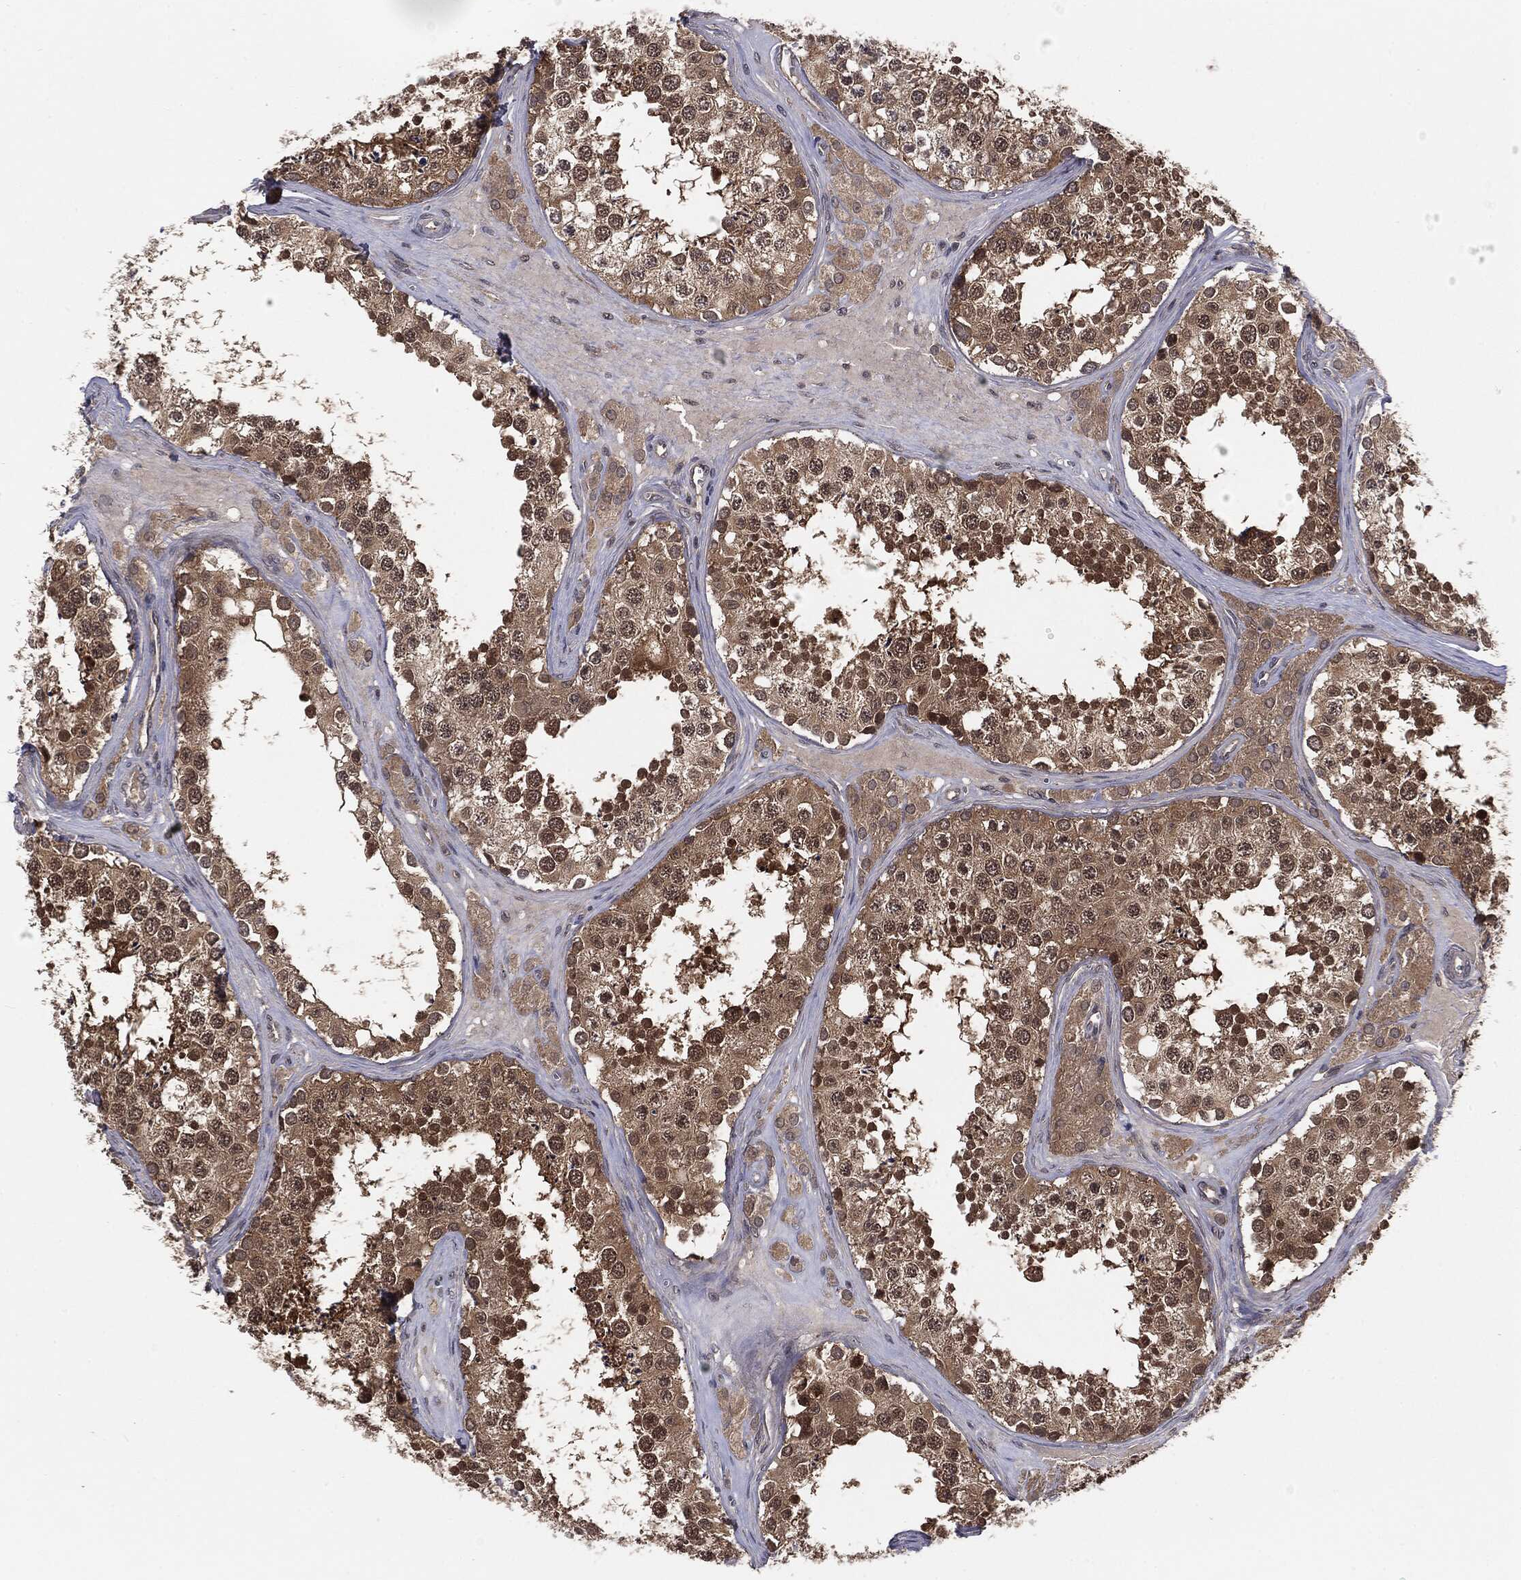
{"staining": {"intensity": "strong", "quantity": "25%-75%", "location": "cytoplasmic/membranous,nuclear"}, "tissue": "testis", "cell_type": "Cells in seminiferous ducts", "image_type": "normal", "snomed": [{"axis": "morphology", "description": "Normal tissue, NOS"}, {"axis": "topography", "description": "Testis"}], "caption": "Approximately 25%-75% of cells in seminiferous ducts in benign human testis reveal strong cytoplasmic/membranous,nuclear protein staining as visualized by brown immunohistochemical staining.", "gene": "KRT7", "patient": {"sex": "male", "age": 31}}